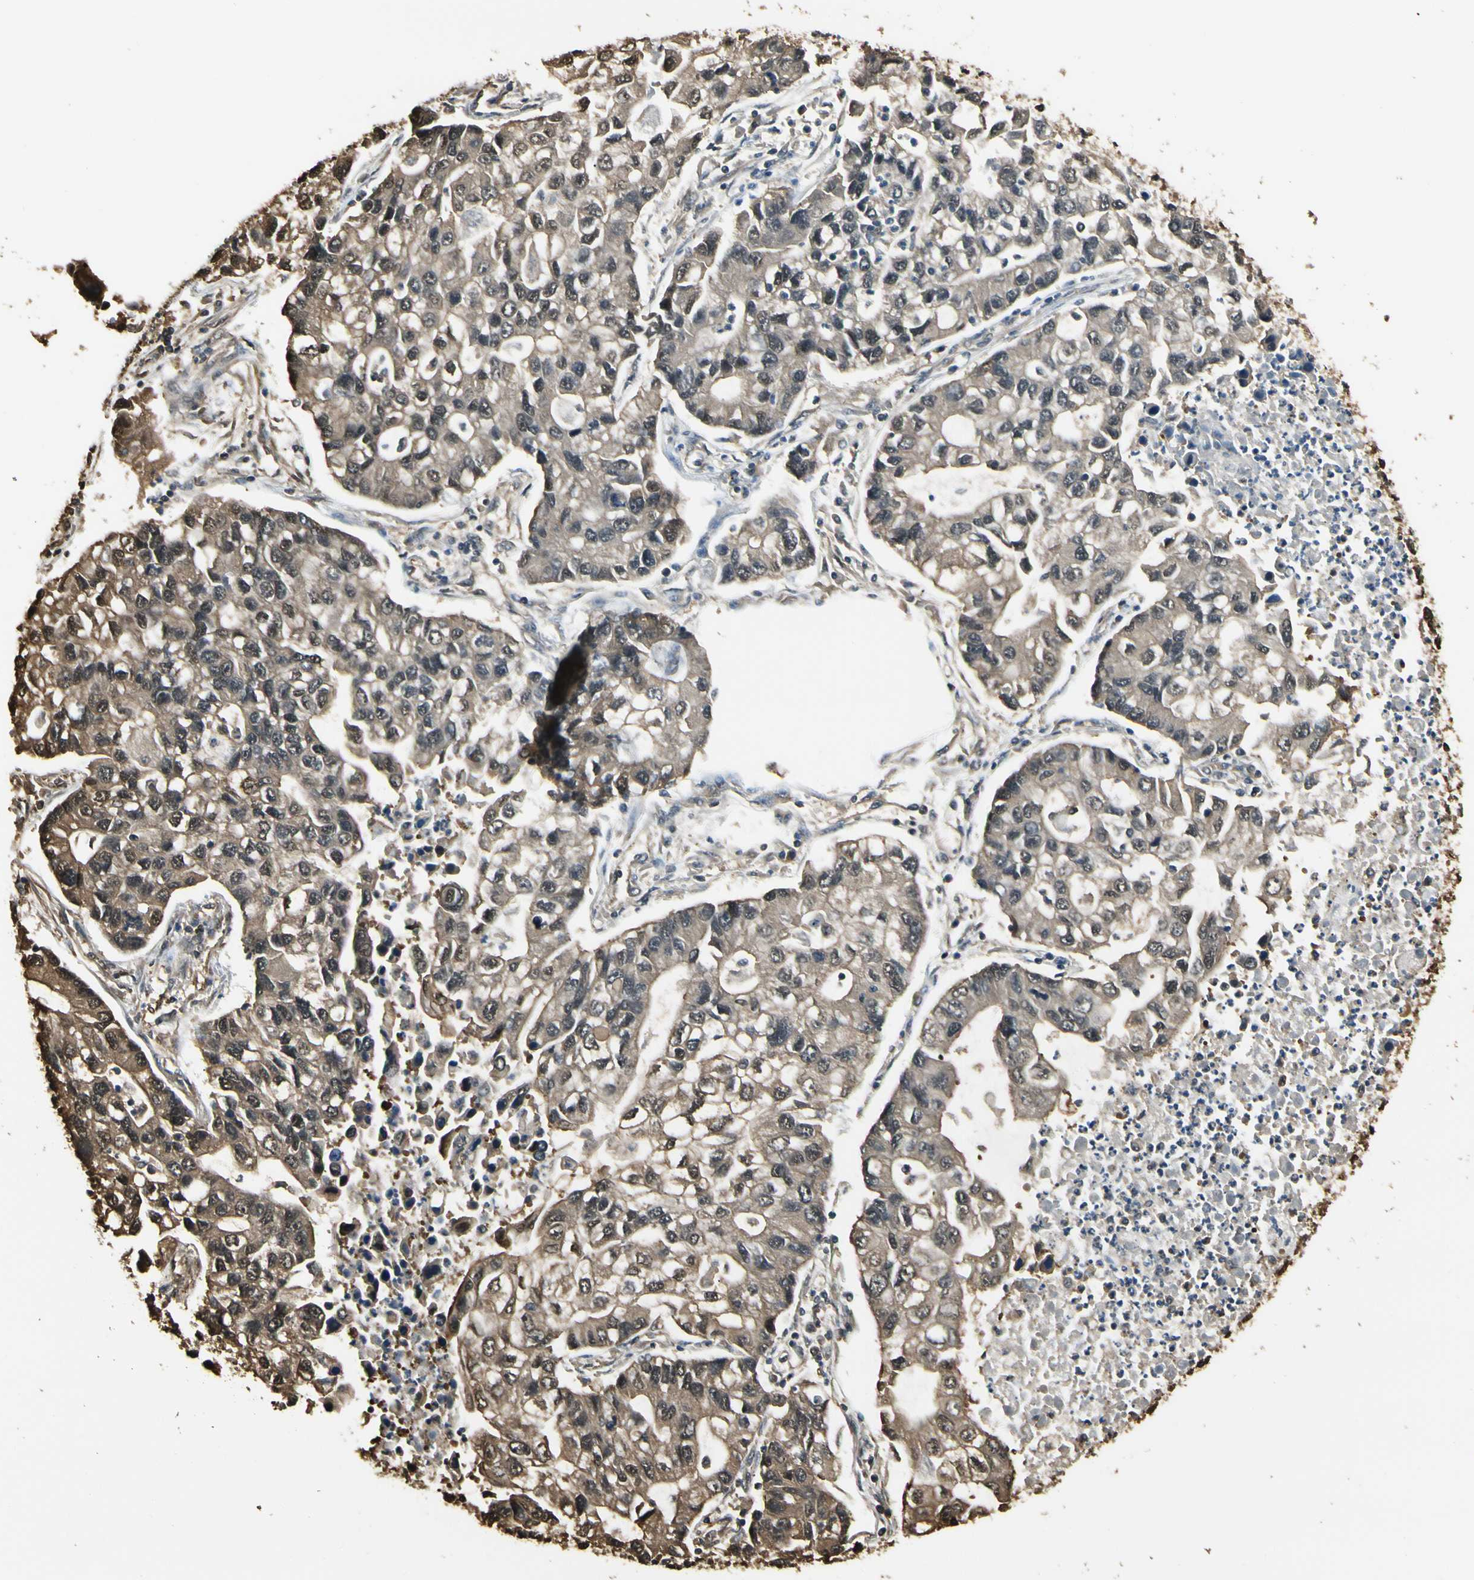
{"staining": {"intensity": "weak", "quantity": "25%-75%", "location": "cytoplasmic/membranous,nuclear"}, "tissue": "lung cancer", "cell_type": "Tumor cells", "image_type": "cancer", "snomed": [{"axis": "morphology", "description": "Adenocarcinoma, NOS"}, {"axis": "topography", "description": "Lung"}], "caption": "A micrograph showing weak cytoplasmic/membranous and nuclear positivity in about 25%-75% of tumor cells in lung cancer, as visualized by brown immunohistochemical staining.", "gene": "YWHAE", "patient": {"sex": "female", "age": 51}}